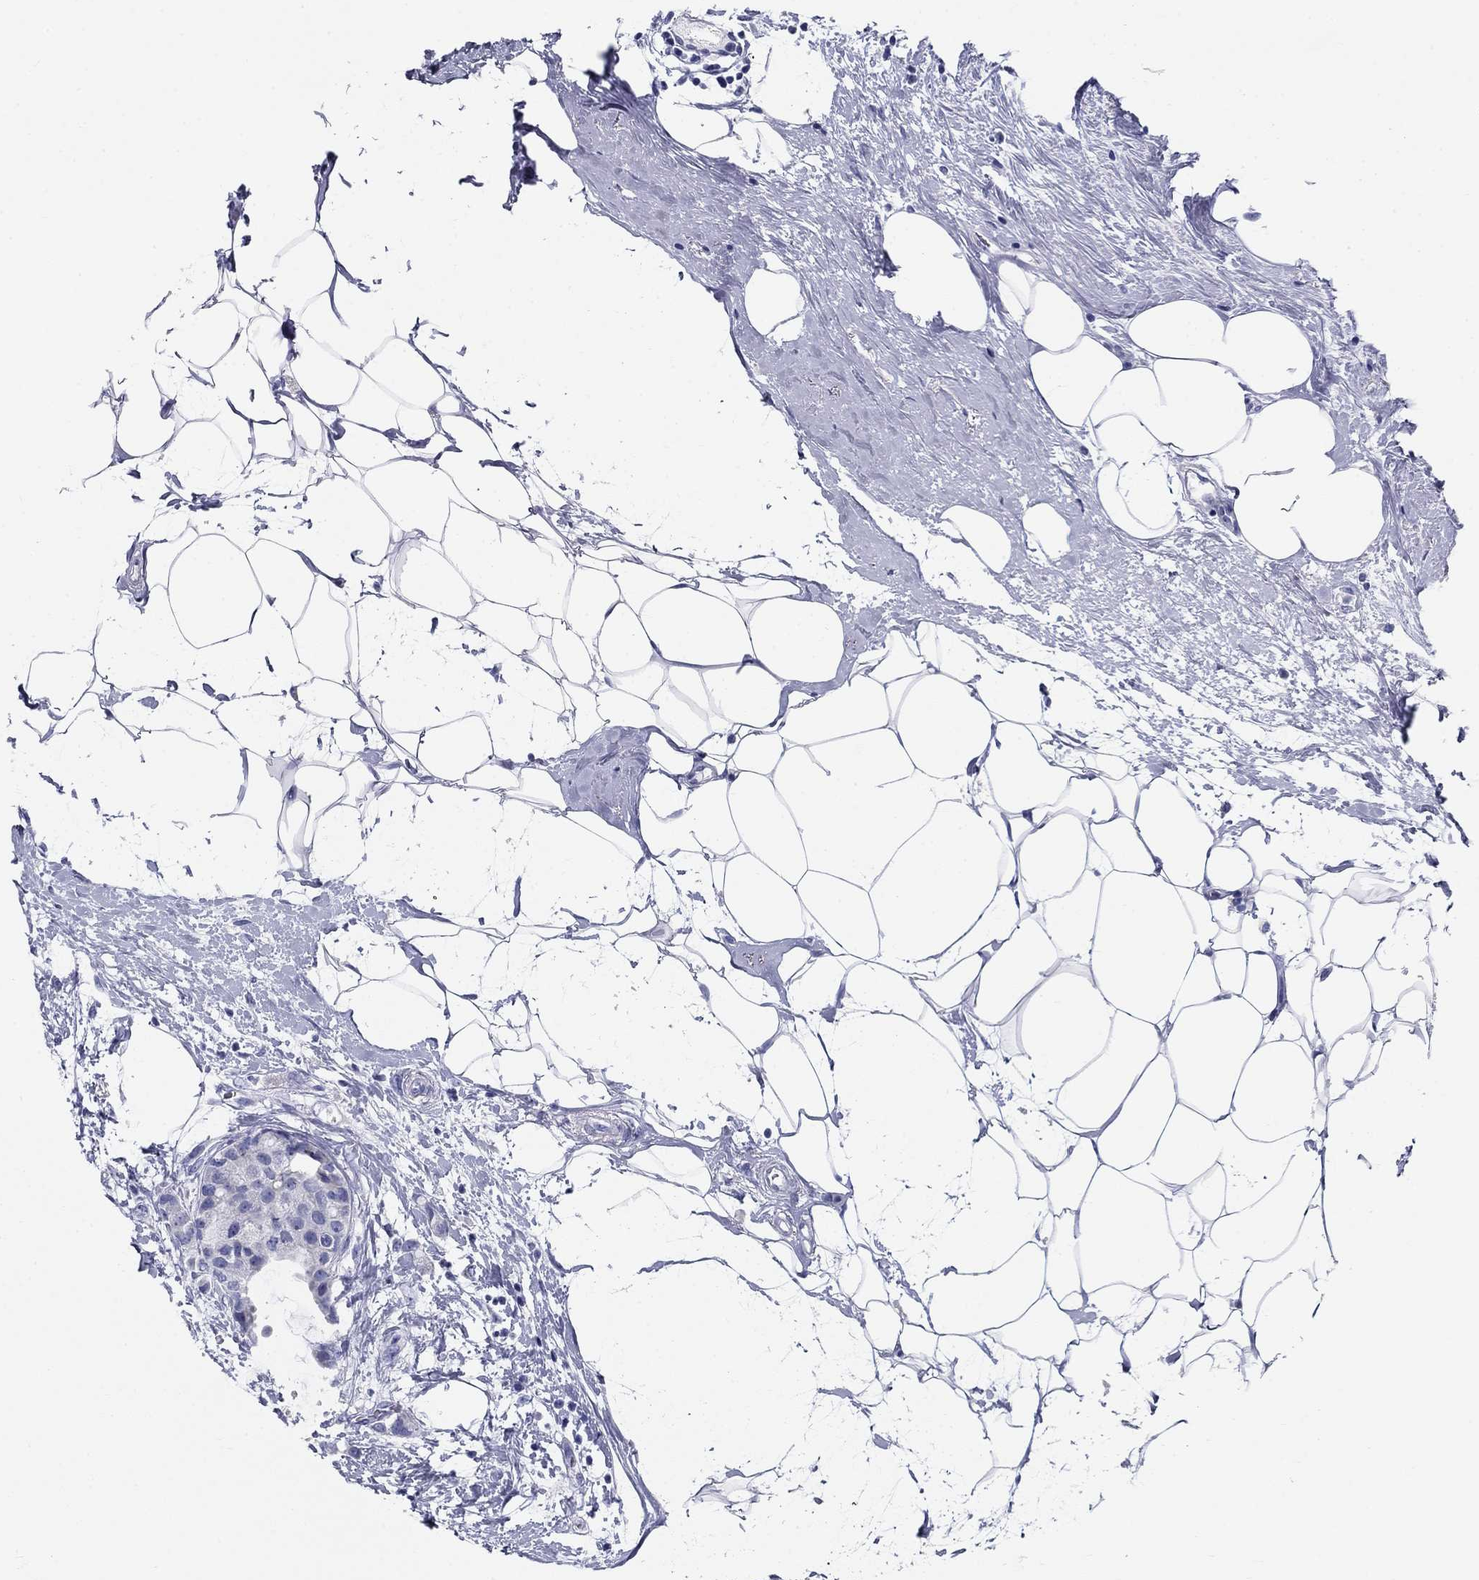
{"staining": {"intensity": "negative", "quantity": "none", "location": "none"}, "tissue": "breast cancer", "cell_type": "Tumor cells", "image_type": "cancer", "snomed": [{"axis": "morphology", "description": "Duct carcinoma"}, {"axis": "topography", "description": "Breast"}], "caption": "Breast cancer (infiltrating ductal carcinoma) was stained to show a protein in brown. There is no significant staining in tumor cells. (Stains: DAB (3,3'-diaminobenzidine) IHC with hematoxylin counter stain, Microscopy: brightfield microscopy at high magnification).", "gene": "UPB1", "patient": {"sex": "female", "age": 45}}